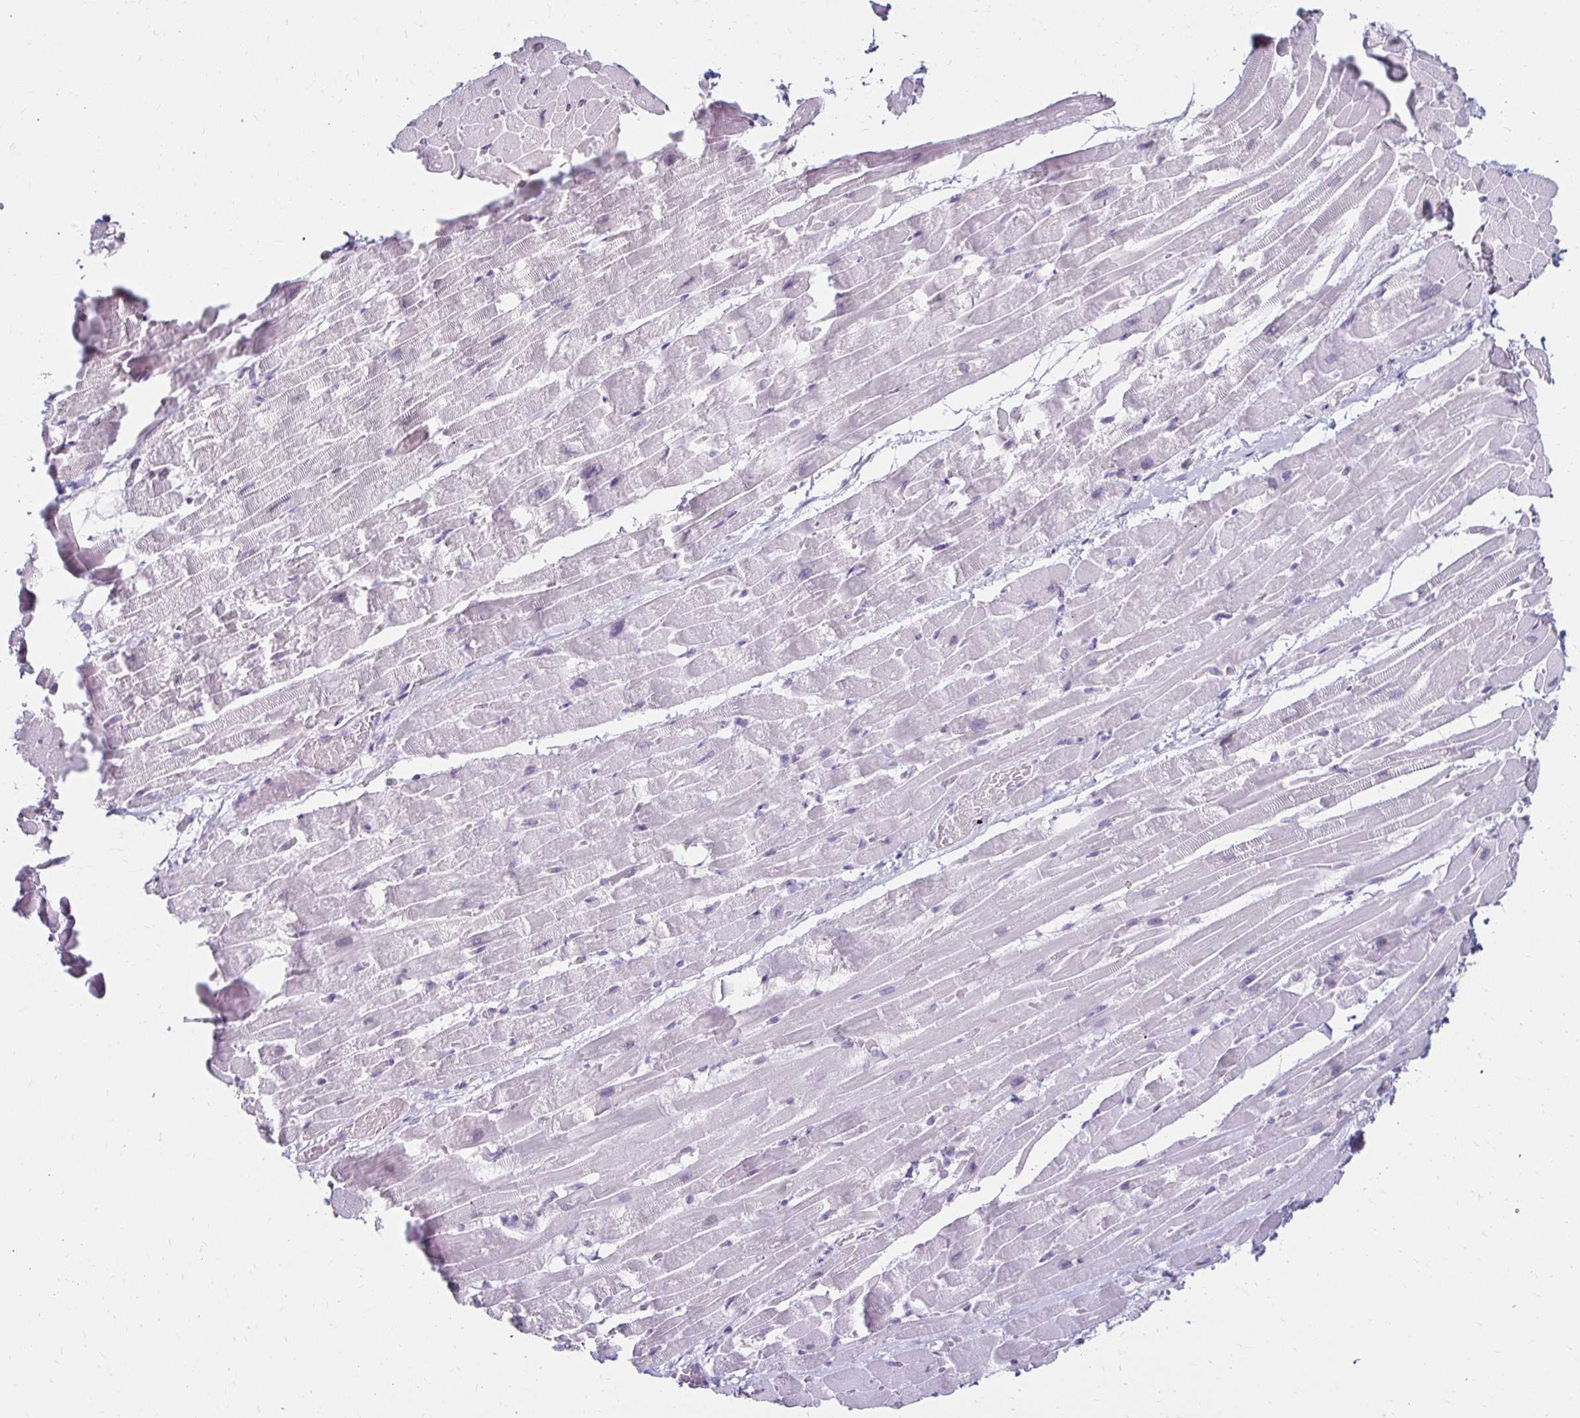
{"staining": {"intensity": "negative", "quantity": "none", "location": "none"}, "tissue": "heart muscle", "cell_type": "Cardiomyocytes", "image_type": "normal", "snomed": [{"axis": "morphology", "description": "Normal tissue, NOS"}, {"axis": "topography", "description": "Heart"}], "caption": "Micrograph shows no significant protein positivity in cardiomyocytes of normal heart muscle.", "gene": "TOMM34", "patient": {"sex": "male", "age": 37}}